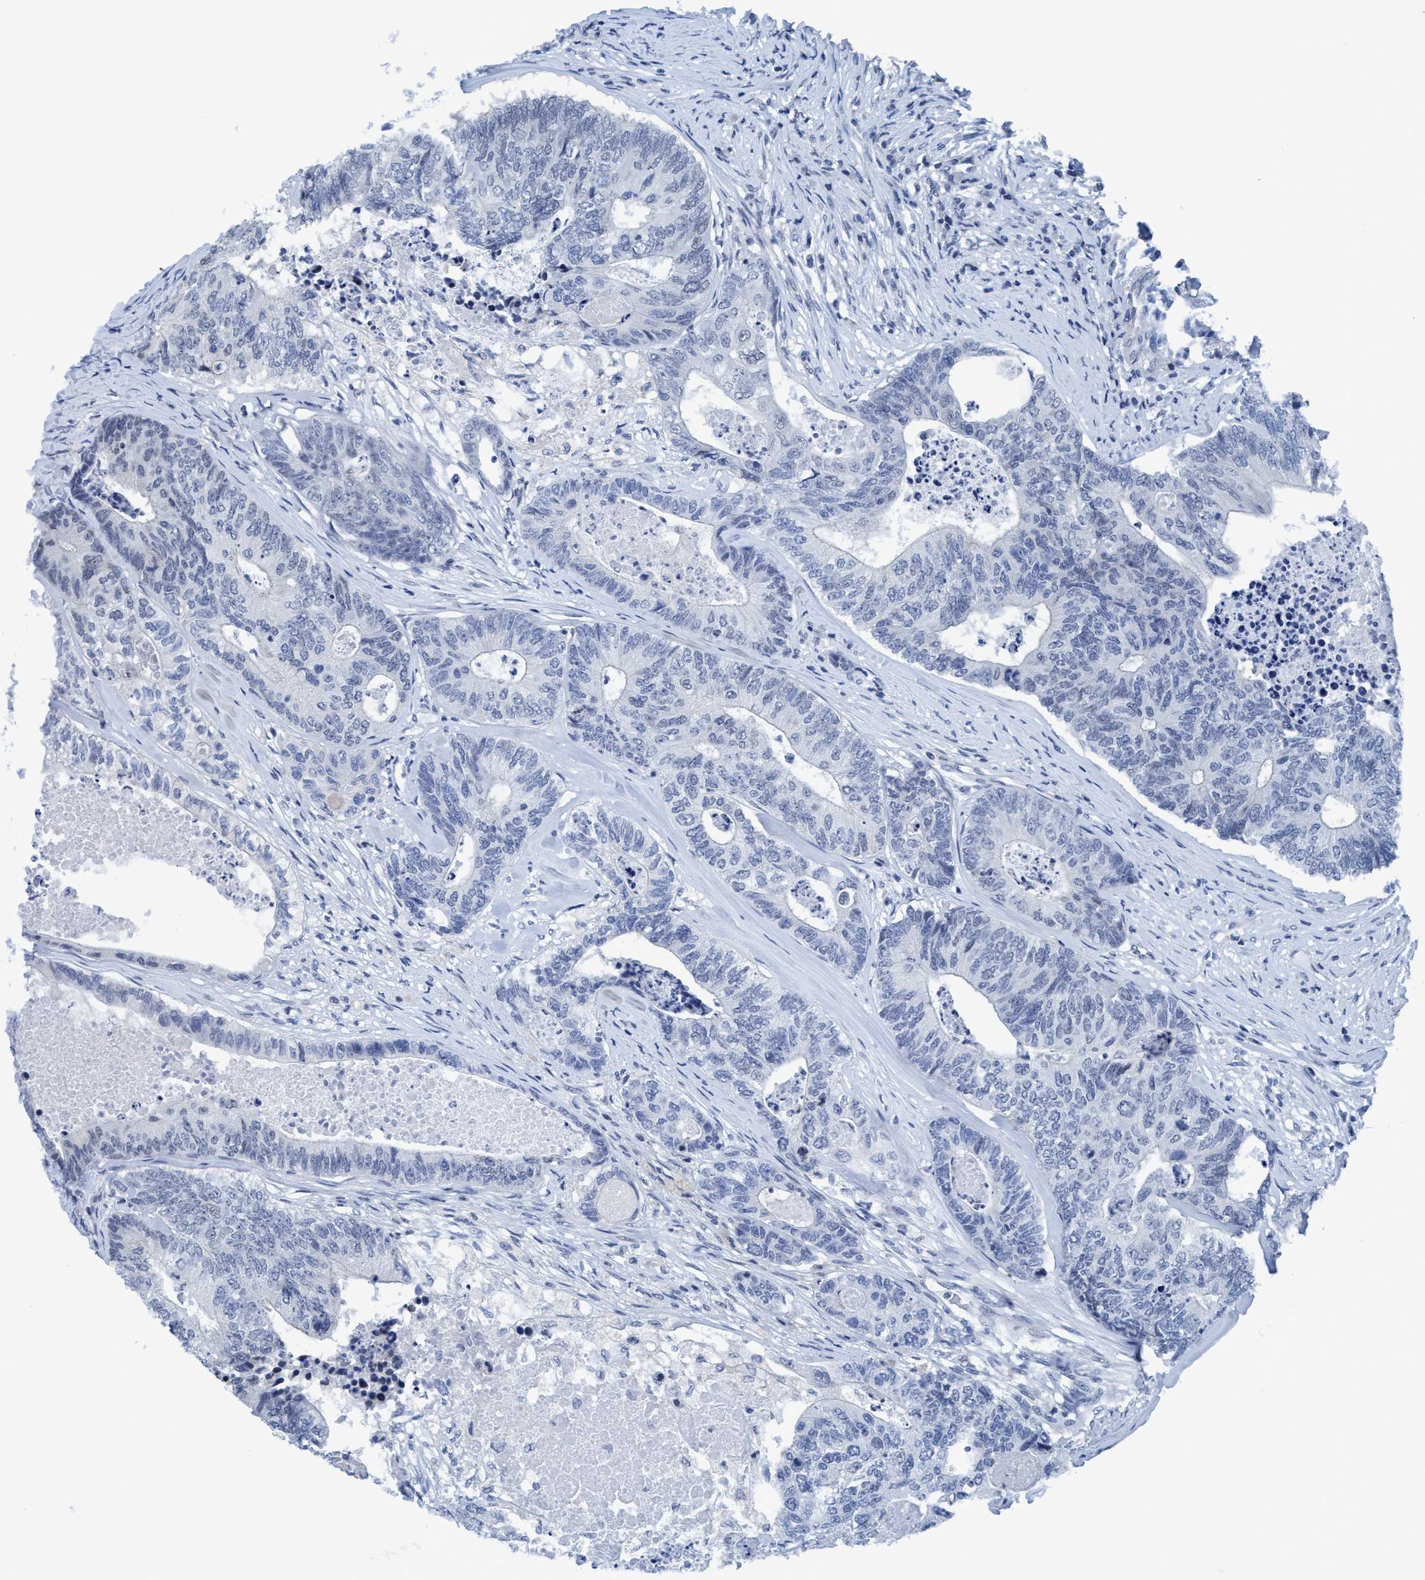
{"staining": {"intensity": "negative", "quantity": "none", "location": "none"}, "tissue": "colorectal cancer", "cell_type": "Tumor cells", "image_type": "cancer", "snomed": [{"axis": "morphology", "description": "Adenocarcinoma, NOS"}, {"axis": "topography", "description": "Colon"}], "caption": "The IHC histopathology image has no significant expression in tumor cells of colorectal cancer tissue. (IHC, brightfield microscopy, high magnification).", "gene": "DNAI1", "patient": {"sex": "female", "age": 67}}